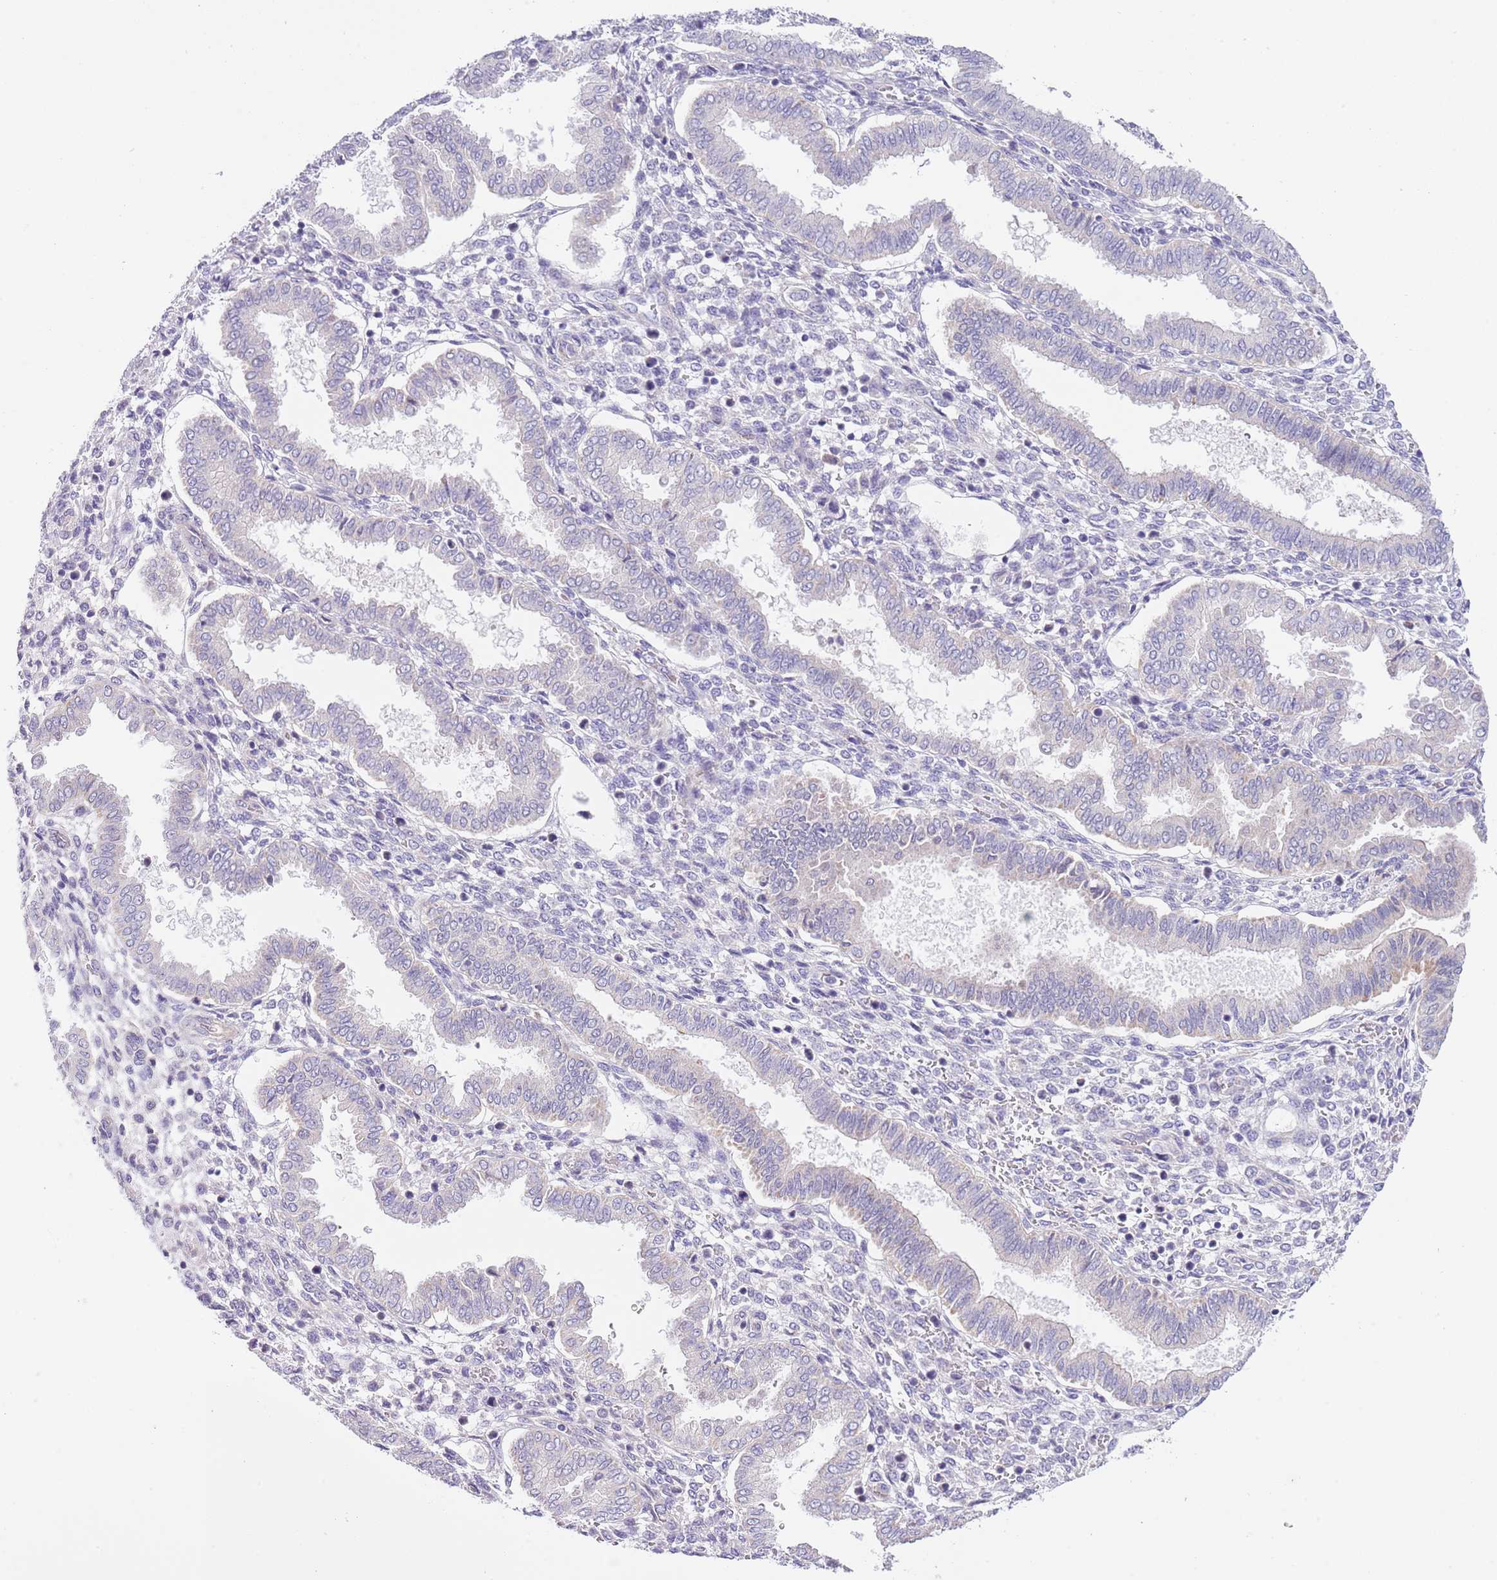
{"staining": {"intensity": "negative", "quantity": "none", "location": "none"}, "tissue": "endometrium", "cell_type": "Cells in endometrial stroma", "image_type": "normal", "snomed": [{"axis": "morphology", "description": "Normal tissue, NOS"}, {"axis": "topography", "description": "Endometrium"}], "caption": "Immunohistochemistry image of benign endometrium stained for a protein (brown), which shows no positivity in cells in endometrial stroma. Brightfield microscopy of IHC stained with DAB (brown) and hematoxylin (blue), captured at high magnification.", "gene": "NET1", "patient": {"sex": "female", "age": 24}}